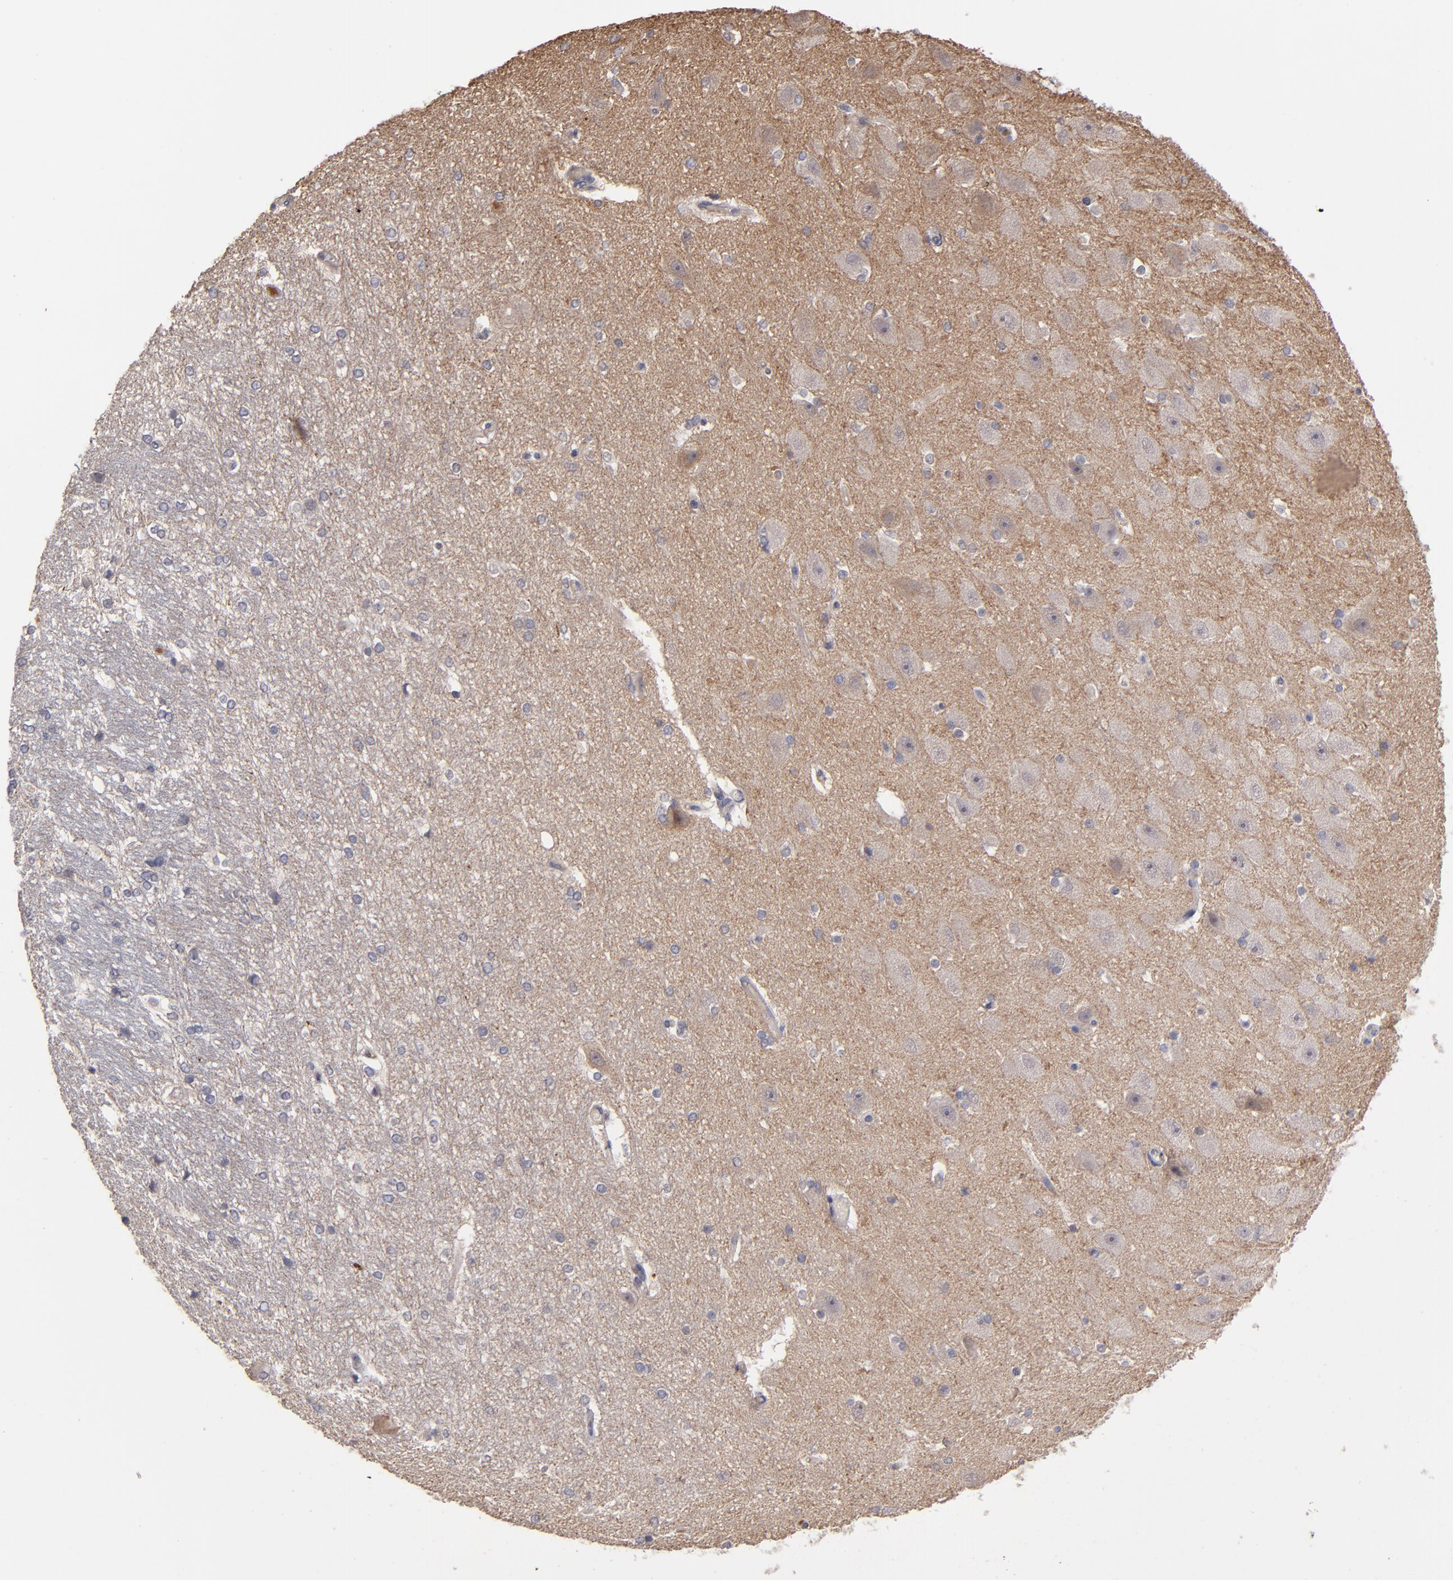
{"staining": {"intensity": "weak", "quantity": "<25%", "location": "cytoplasmic/membranous"}, "tissue": "hippocampus", "cell_type": "Glial cells", "image_type": "normal", "snomed": [{"axis": "morphology", "description": "Normal tissue, NOS"}, {"axis": "topography", "description": "Hippocampus"}], "caption": "Immunohistochemistry (IHC) micrograph of benign human hippocampus stained for a protein (brown), which displays no positivity in glial cells.", "gene": "SERPINA7", "patient": {"sex": "female", "age": 19}}